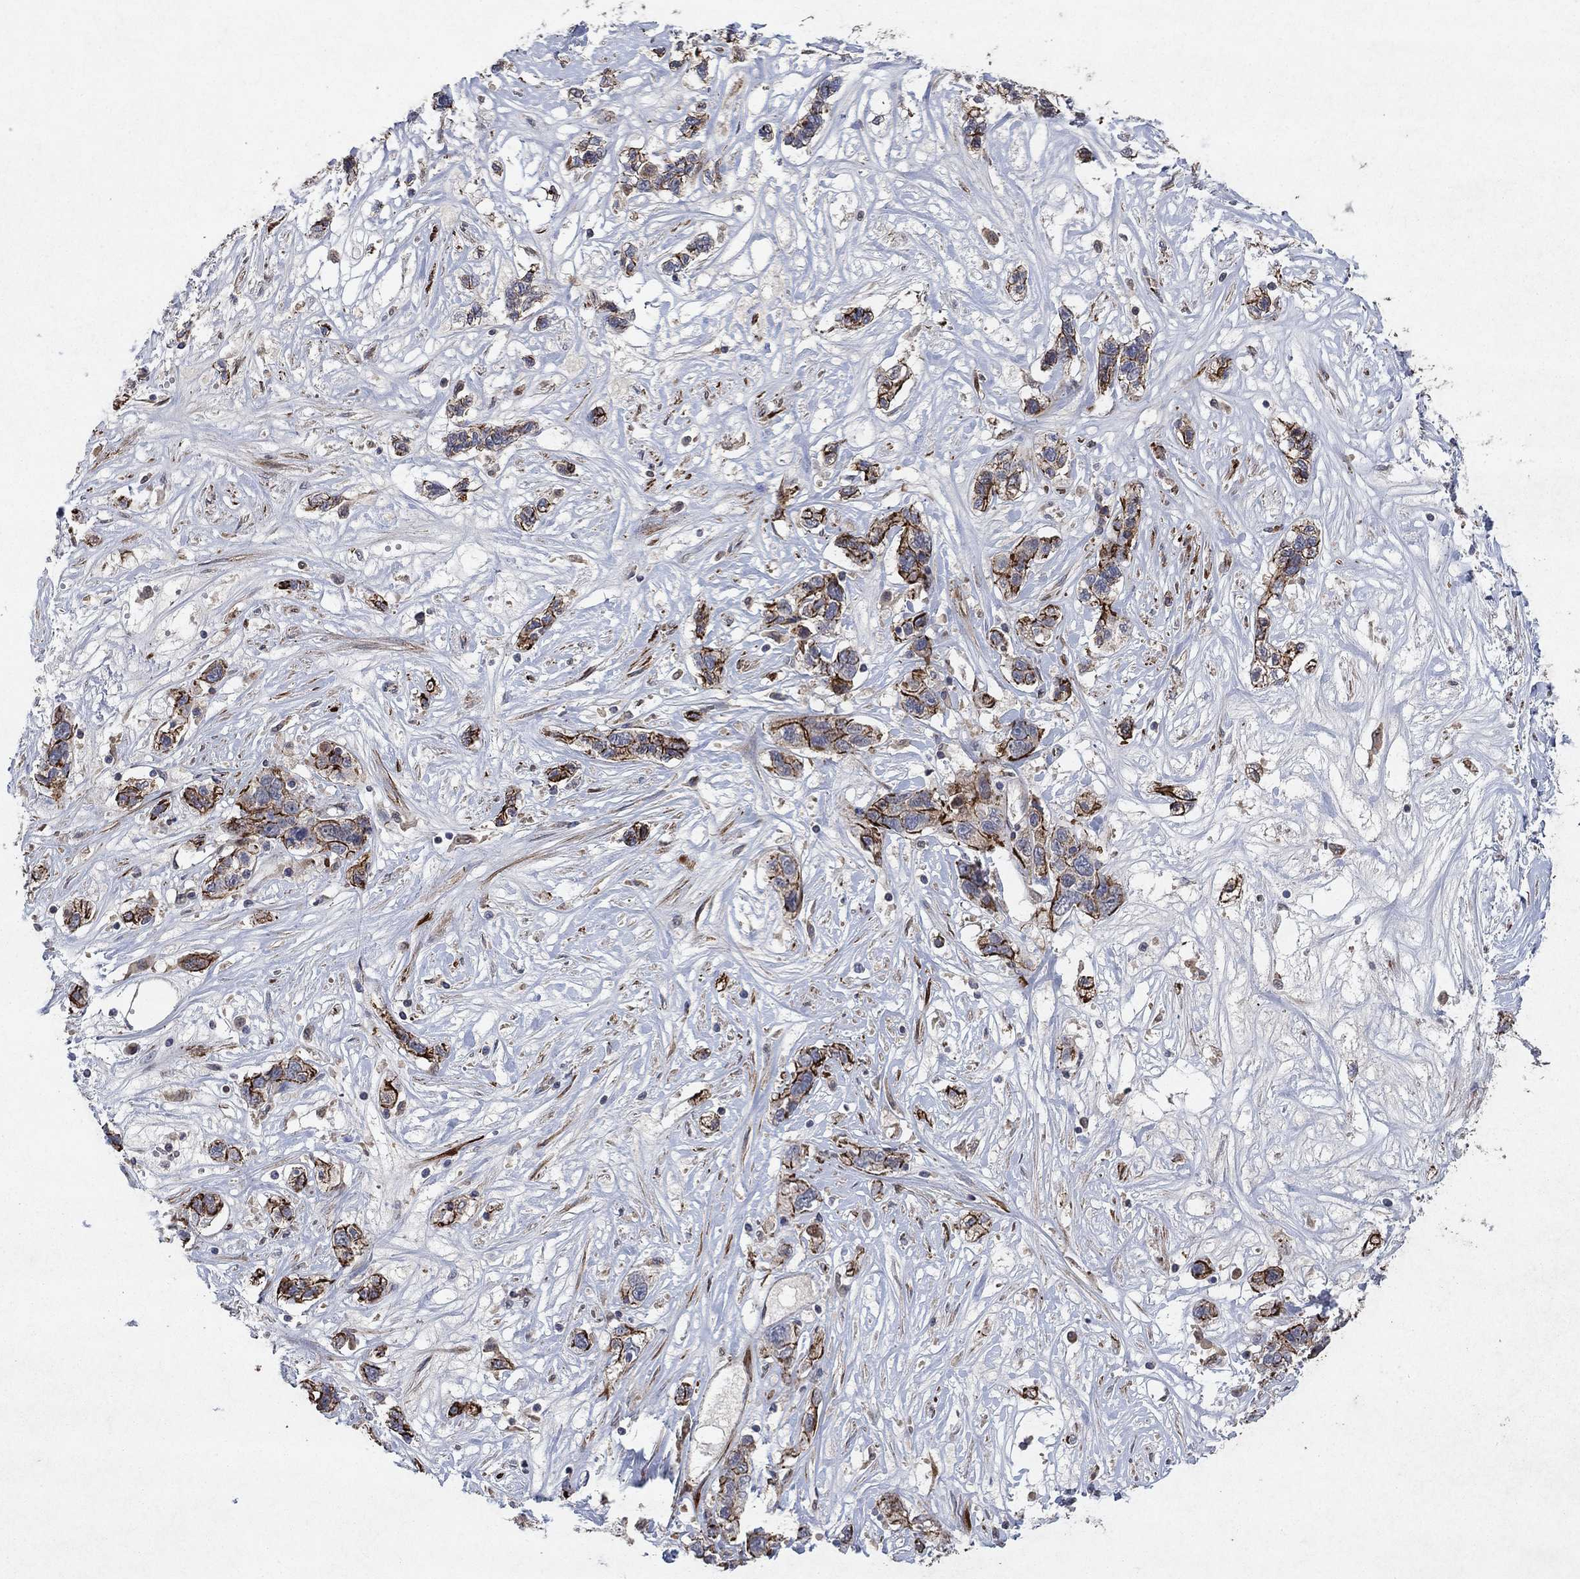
{"staining": {"intensity": "strong", "quantity": "25%-75%", "location": "cytoplasmic/membranous"}, "tissue": "liver cancer", "cell_type": "Tumor cells", "image_type": "cancer", "snomed": [{"axis": "morphology", "description": "Adenocarcinoma, NOS"}, {"axis": "morphology", "description": "Cholangiocarcinoma"}, {"axis": "topography", "description": "Liver"}], "caption": "Liver cancer tissue demonstrates strong cytoplasmic/membranous expression in approximately 25%-75% of tumor cells, visualized by immunohistochemistry.", "gene": "FRG1", "patient": {"sex": "male", "age": 64}}